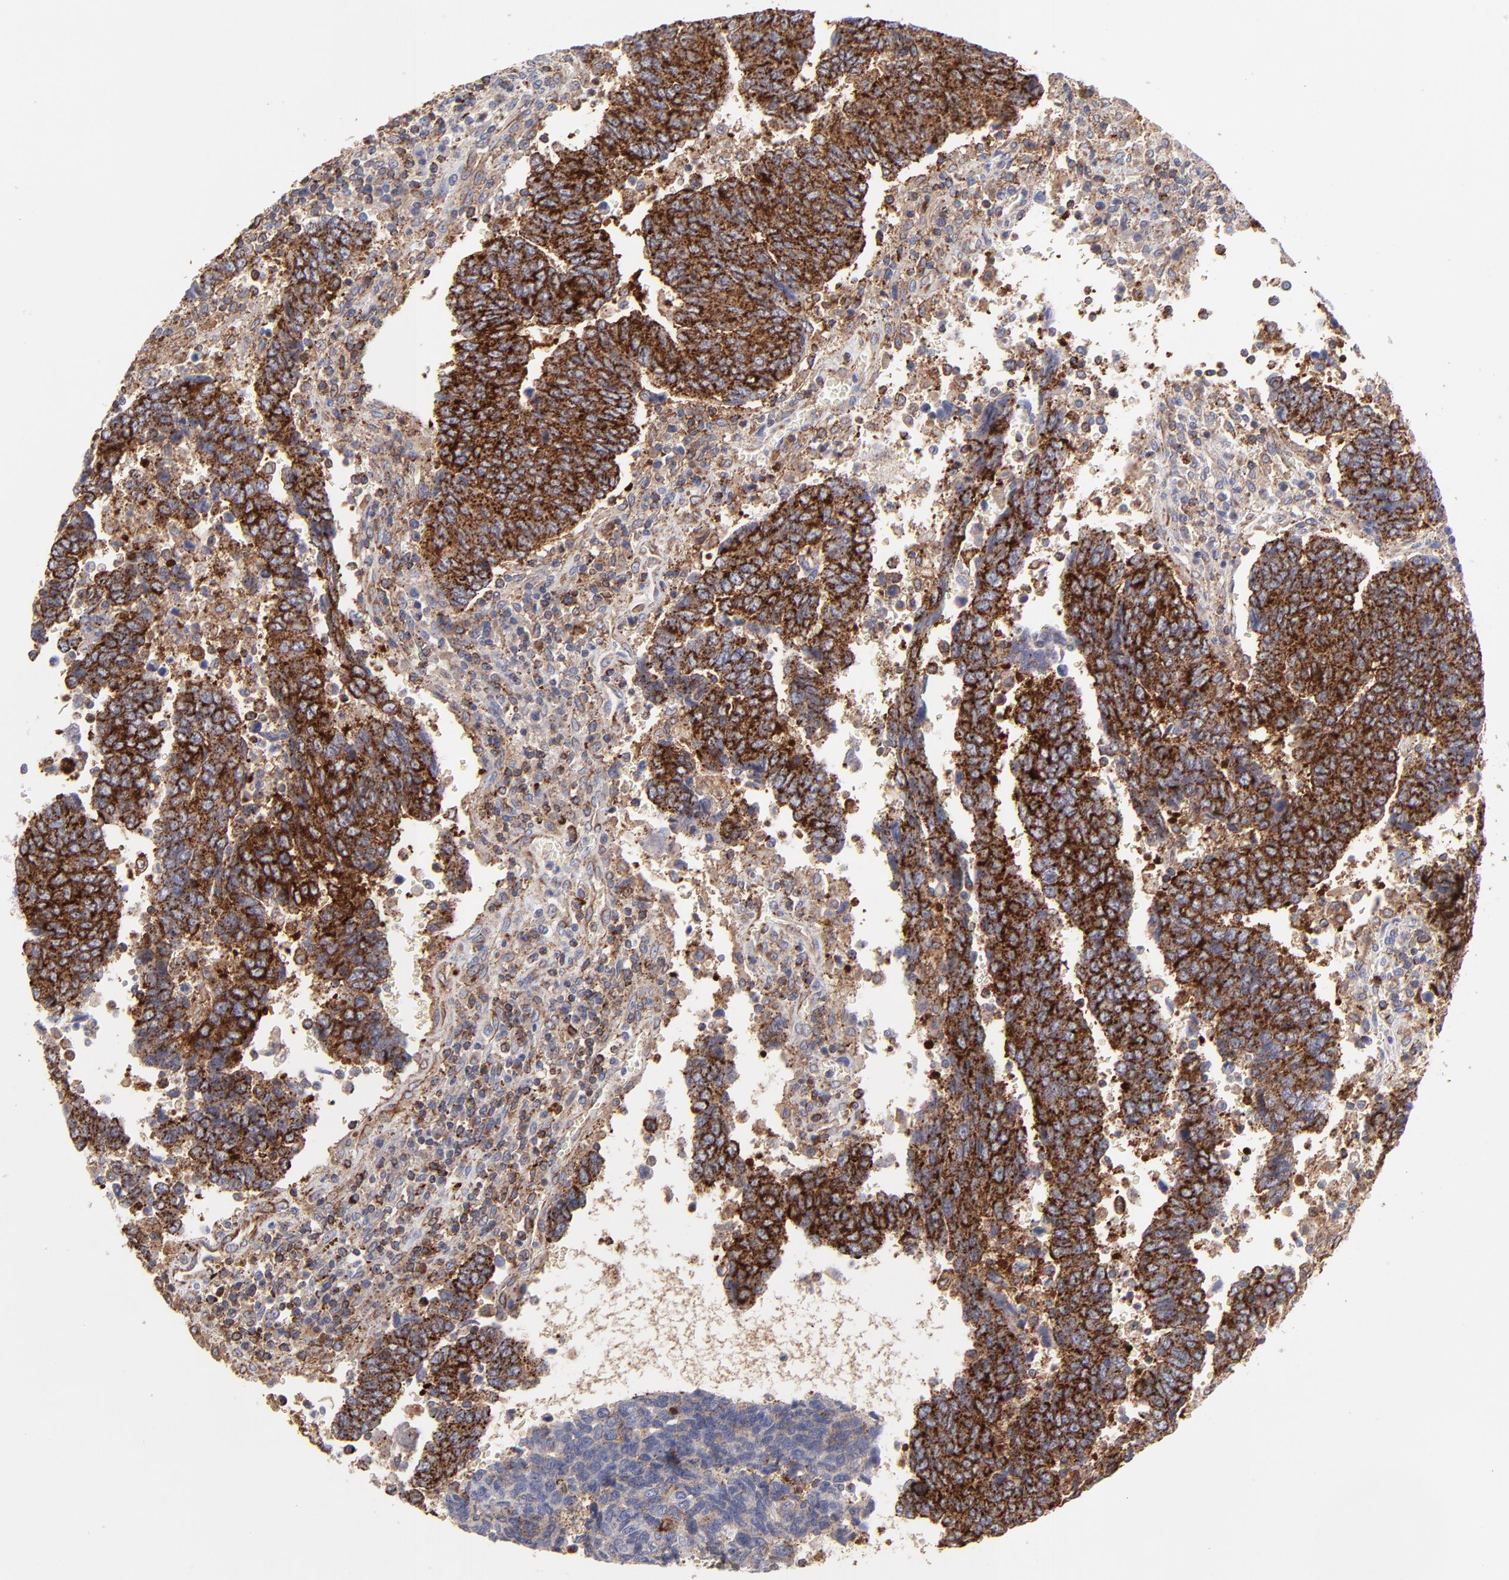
{"staining": {"intensity": "strong", "quantity": ">75%", "location": "cytoplasmic/membranous"}, "tissue": "urothelial cancer", "cell_type": "Tumor cells", "image_type": "cancer", "snomed": [{"axis": "morphology", "description": "Urothelial carcinoma, High grade"}, {"axis": "topography", "description": "Urinary bladder"}], "caption": "This image reveals IHC staining of human urothelial cancer, with high strong cytoplasmic/membranous staining in approximately >75% of tumor cells.", "gene": "COX8C", "patient": {"sex": "male", "age": 86}}